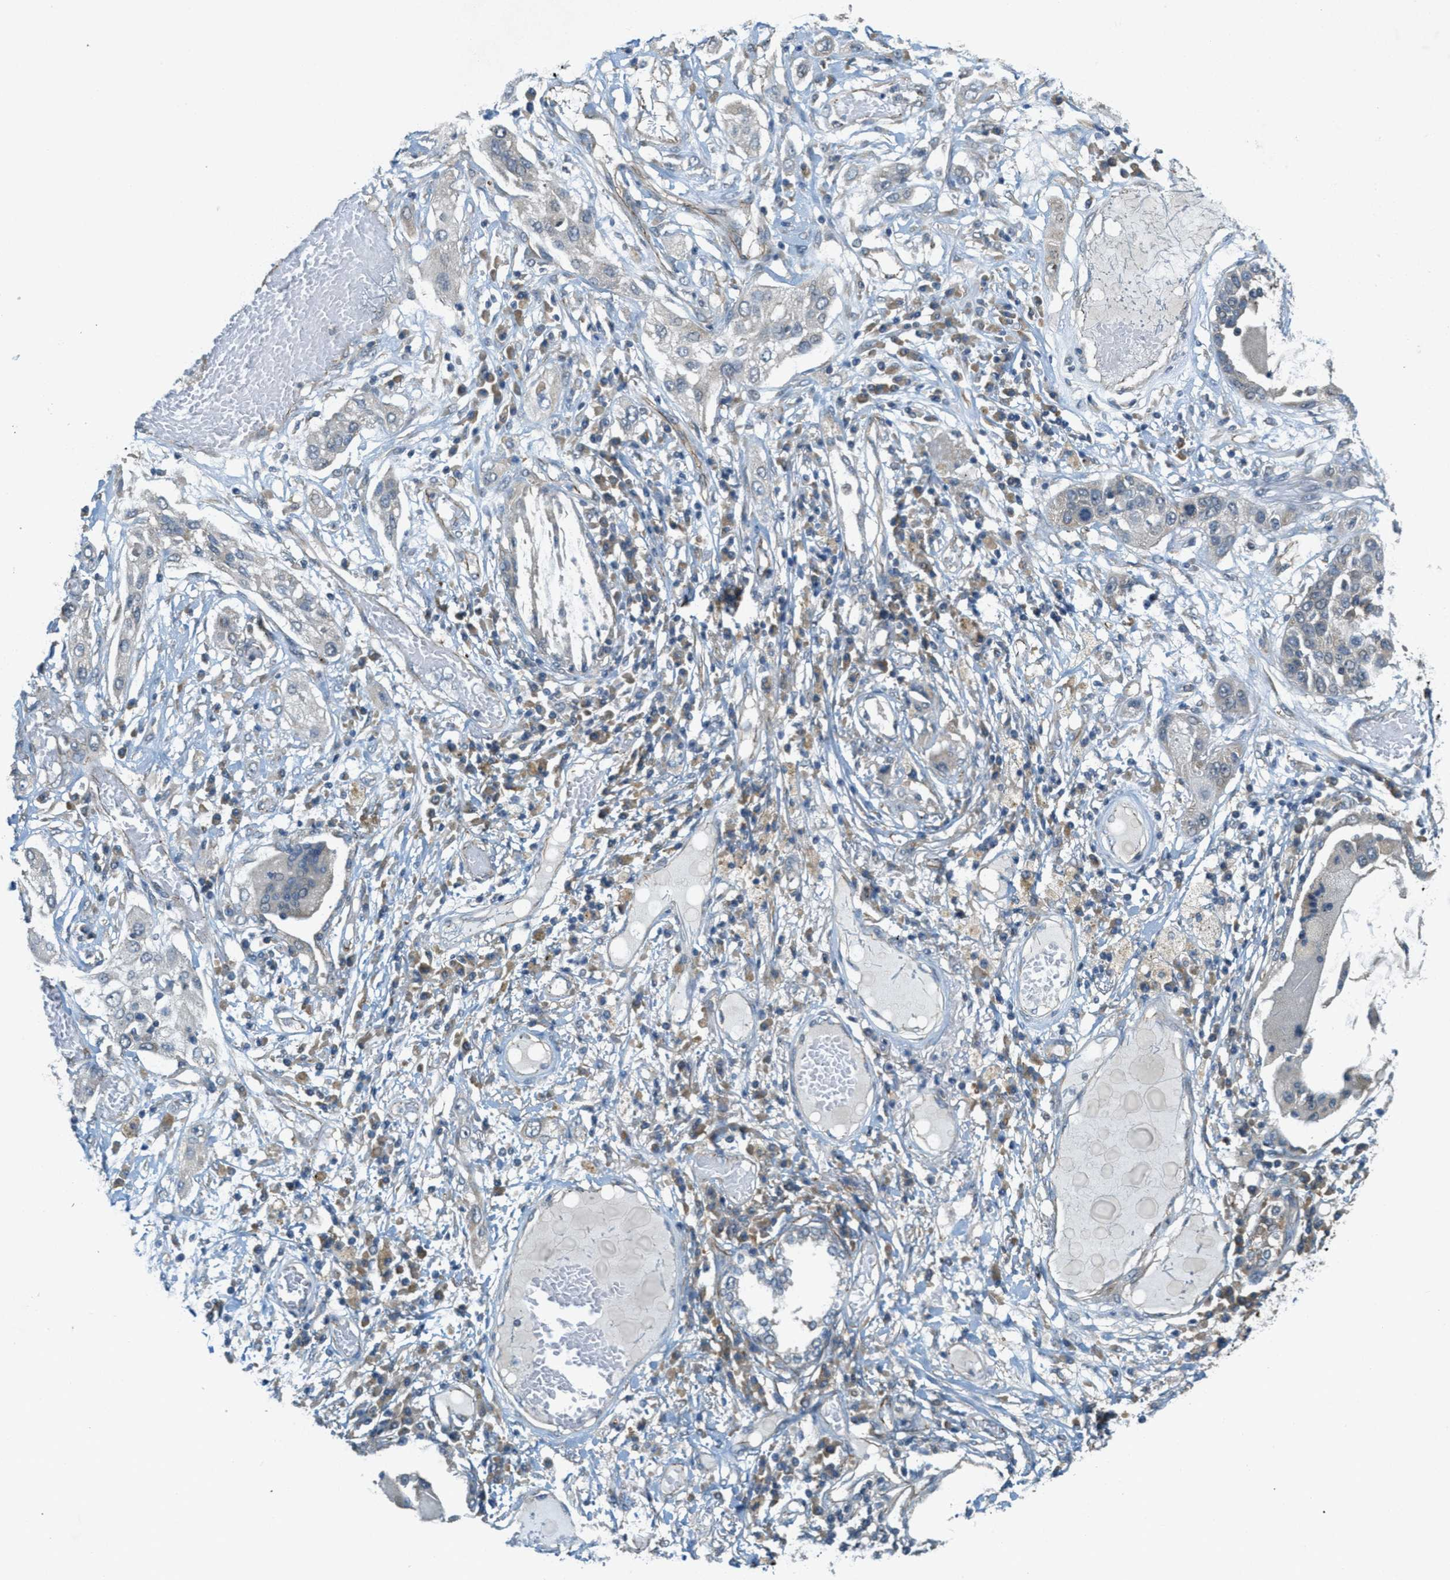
{"staining": {"intensity": "negative", "quantity": "none", "location": "none"}, "tissue": "lung cancer", "cell_type": "Tumor cells", "image_type": "cancer", "snomed": [{"axis": "morphology", "description": "Squamous cell carcinoma, NOS"}, {"axis": "topography", "description": "Lung"}], "caption": "High magnification brightfield microscopy of squamous cell carcinoma (lung) stained with DAB (brown) and counterstained with hematoxylin (blue): tumor cells show no significant positivity.", "gene": "JCAD", "patient": {"sex": "male", "age": 71}}